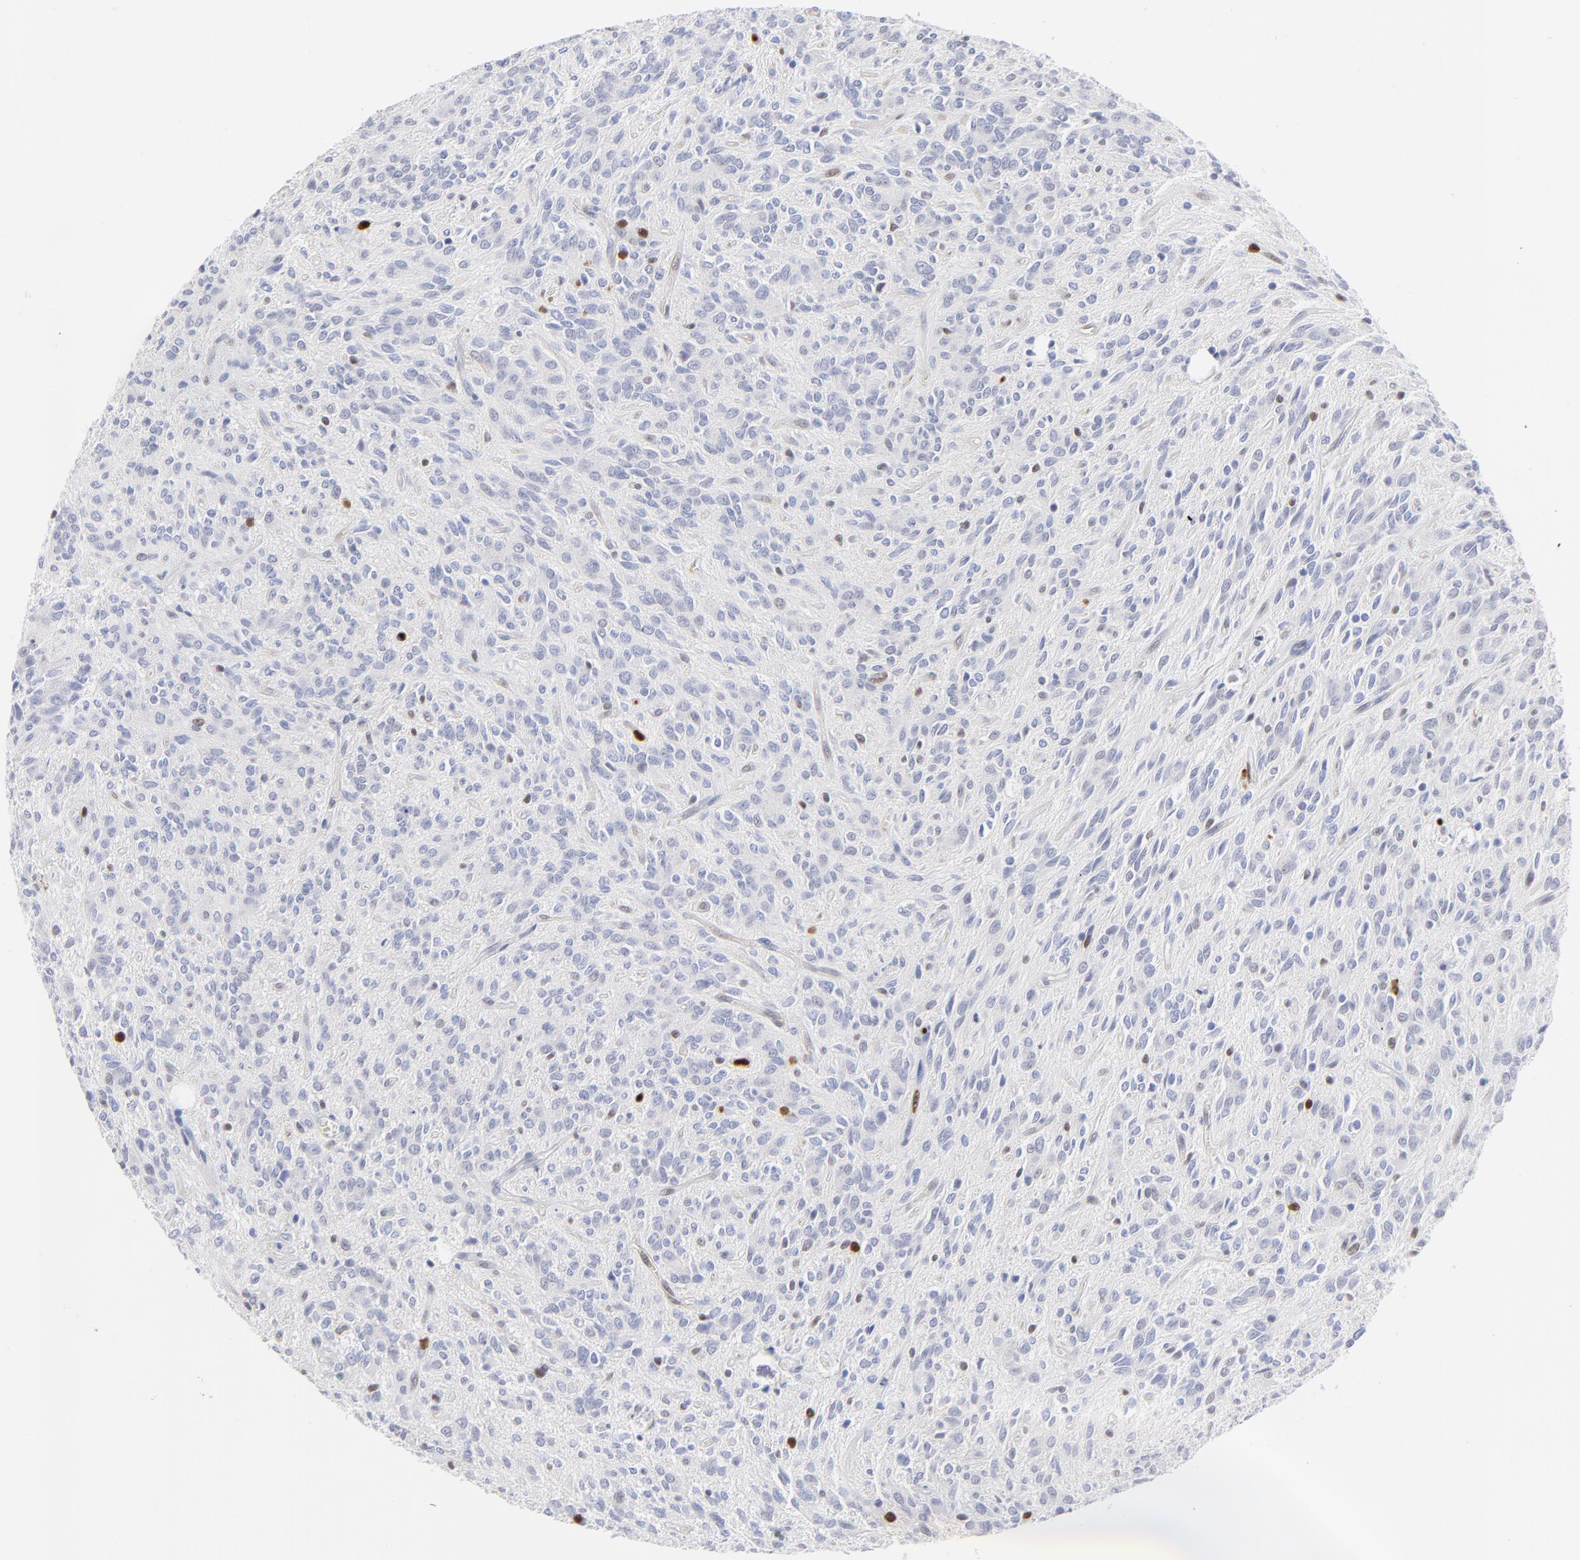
{"staining": {"intensity": "negative", "quantity": "none", "location": "none"}, "tissue": "glioma", "cell_type": "Tumor cells", "image_type": "cancer", "snomed": [{"axis": "morphology", "description": "Glioma, malignant, Low grade"}, {"axis": "topography", "description": "Brain"}], "caption": "Immunohistochemical staining of human malignant glioma (low-grade) demonstrates no significant expression in tumor cells.", "gene": "ZAP70", "patient": {"sex": "female", "age": 15}}